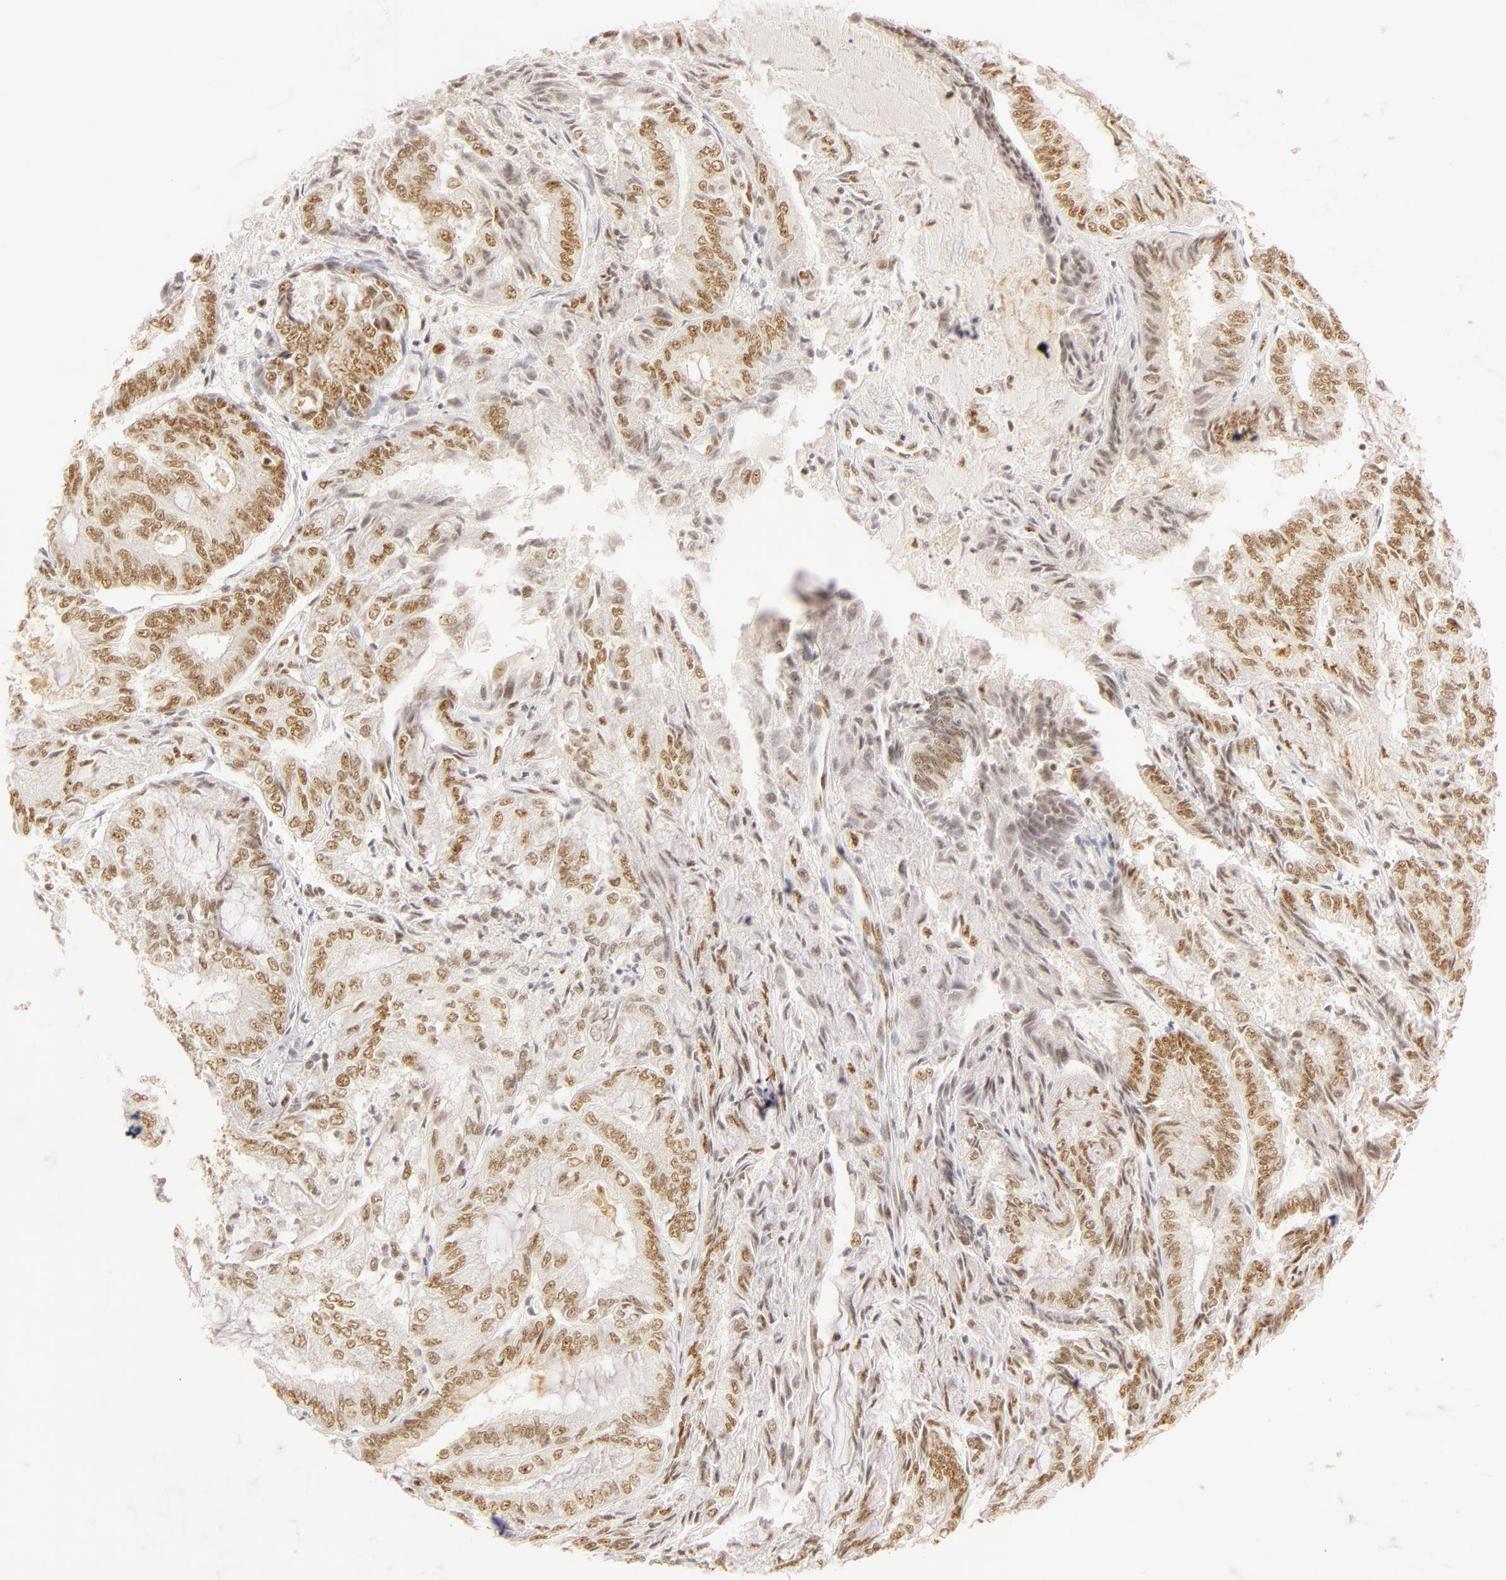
{"staining": {"intensity": "moderate", "quantity": ">75%", "location": "nuclear"}, "tissue": "endometrial cancer", "cell_type": "Tumor cells", "image_type": "cancer", "snomed": [{"axis": "morphology", "description": "Adenocarcinoma, NOS"}, {"axis": "topography", "description": "Endometrium"}], "caption": "Brown immunohistochemical staining in human endometrial cancer shows moderate nuclear positivity in approximately >75% of tumor cells.", "gene": "RBM39", "patient": {"sex": "female", "age": 59}}